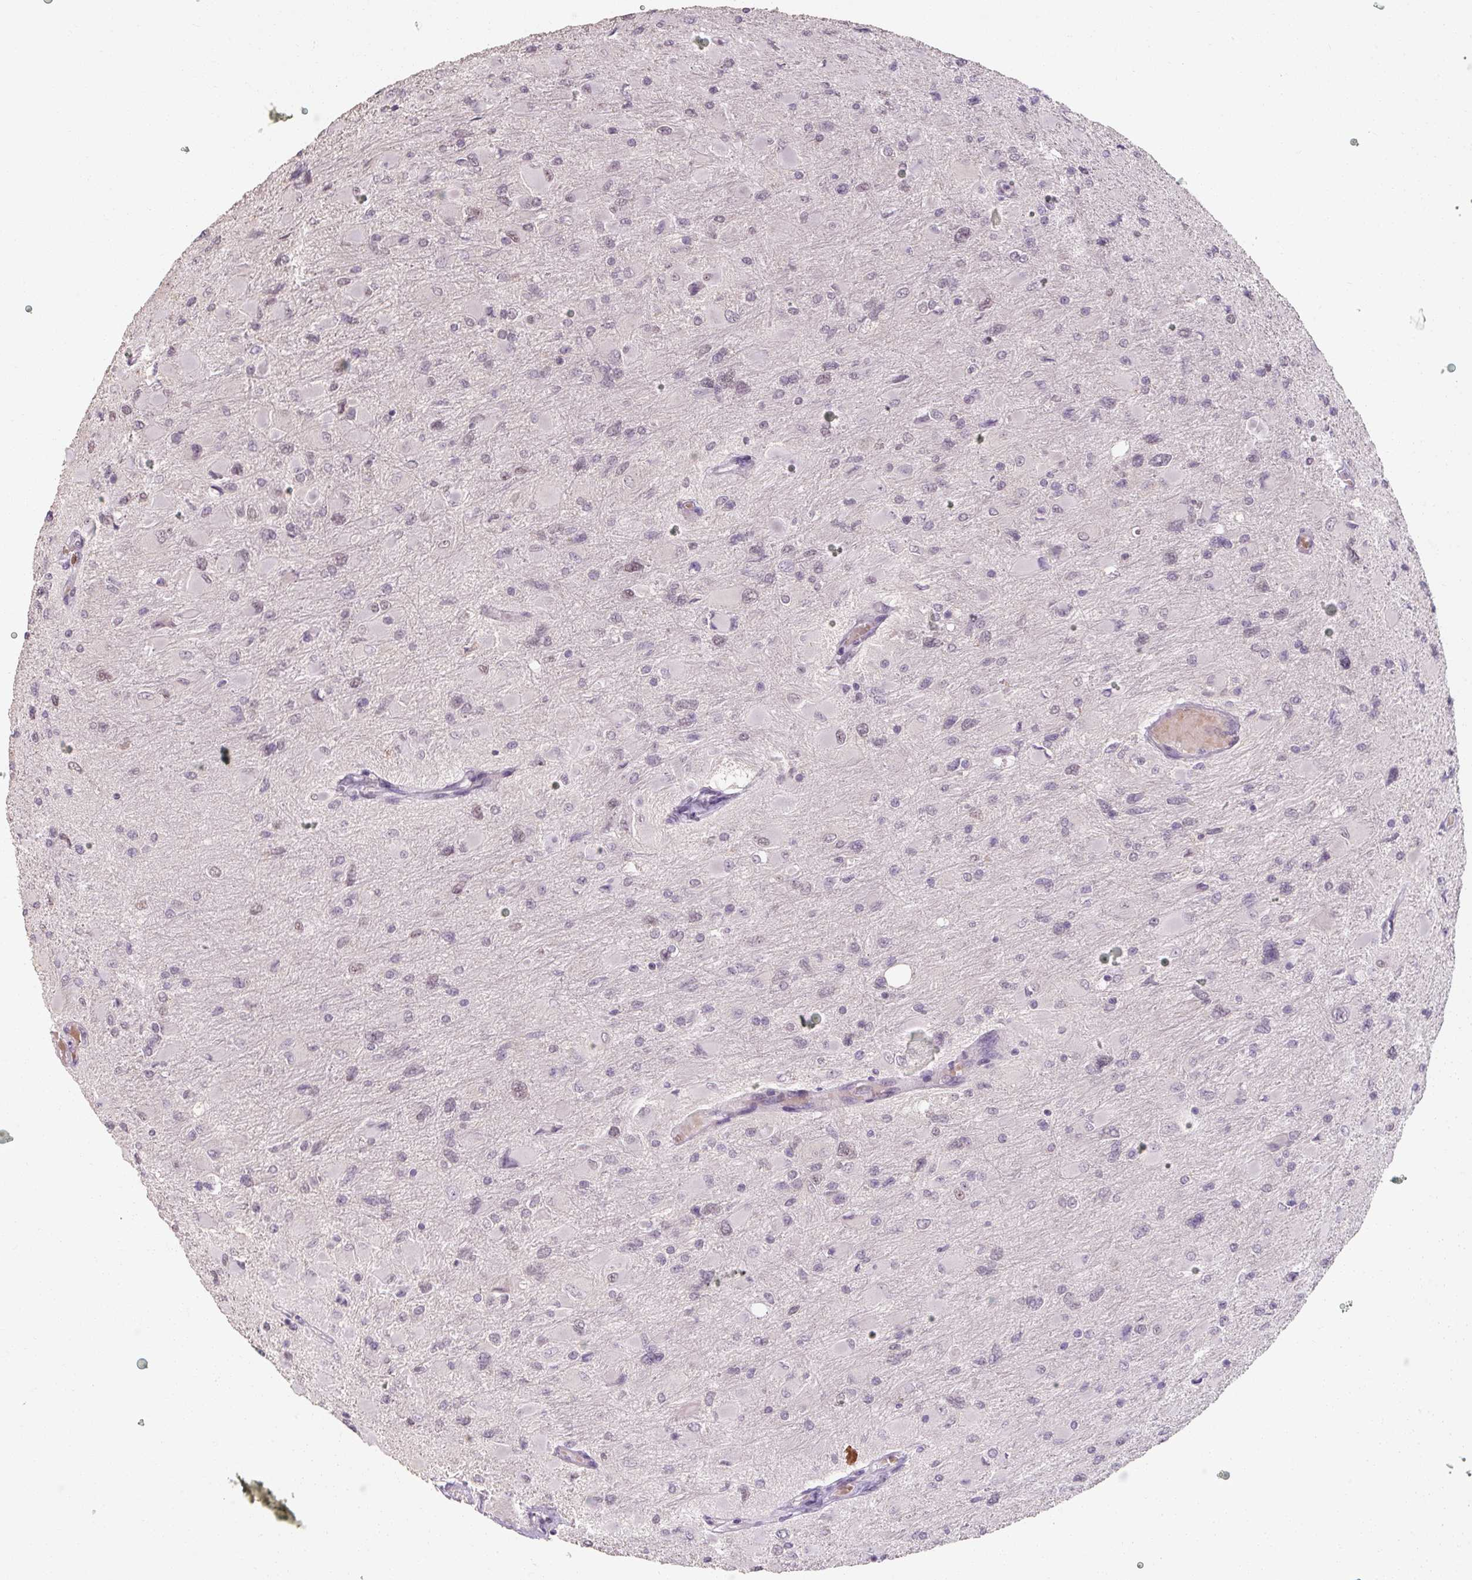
{"staining": {"intensity": "moderate", "quantity": "25%-75%", "location": "nuclear"}, "tissue": "glioma", "cell_type": "Tumor cells", "image_type": "cancer", "snomed": [{"axis": "morphology", "description": "Glioma, malignant, High grade"}, {"axis": "topography", "description": "Cerebral cortex"}], "caption": "This image reveals glioma stained with IHC to label a protein in brown. The nuclear of tumor cells show moderate positivity for the protein. Nuclei are counter-stained blue.", "gene": "ZFTRAF1", "patient": {"sex": "female", "age": 36}}